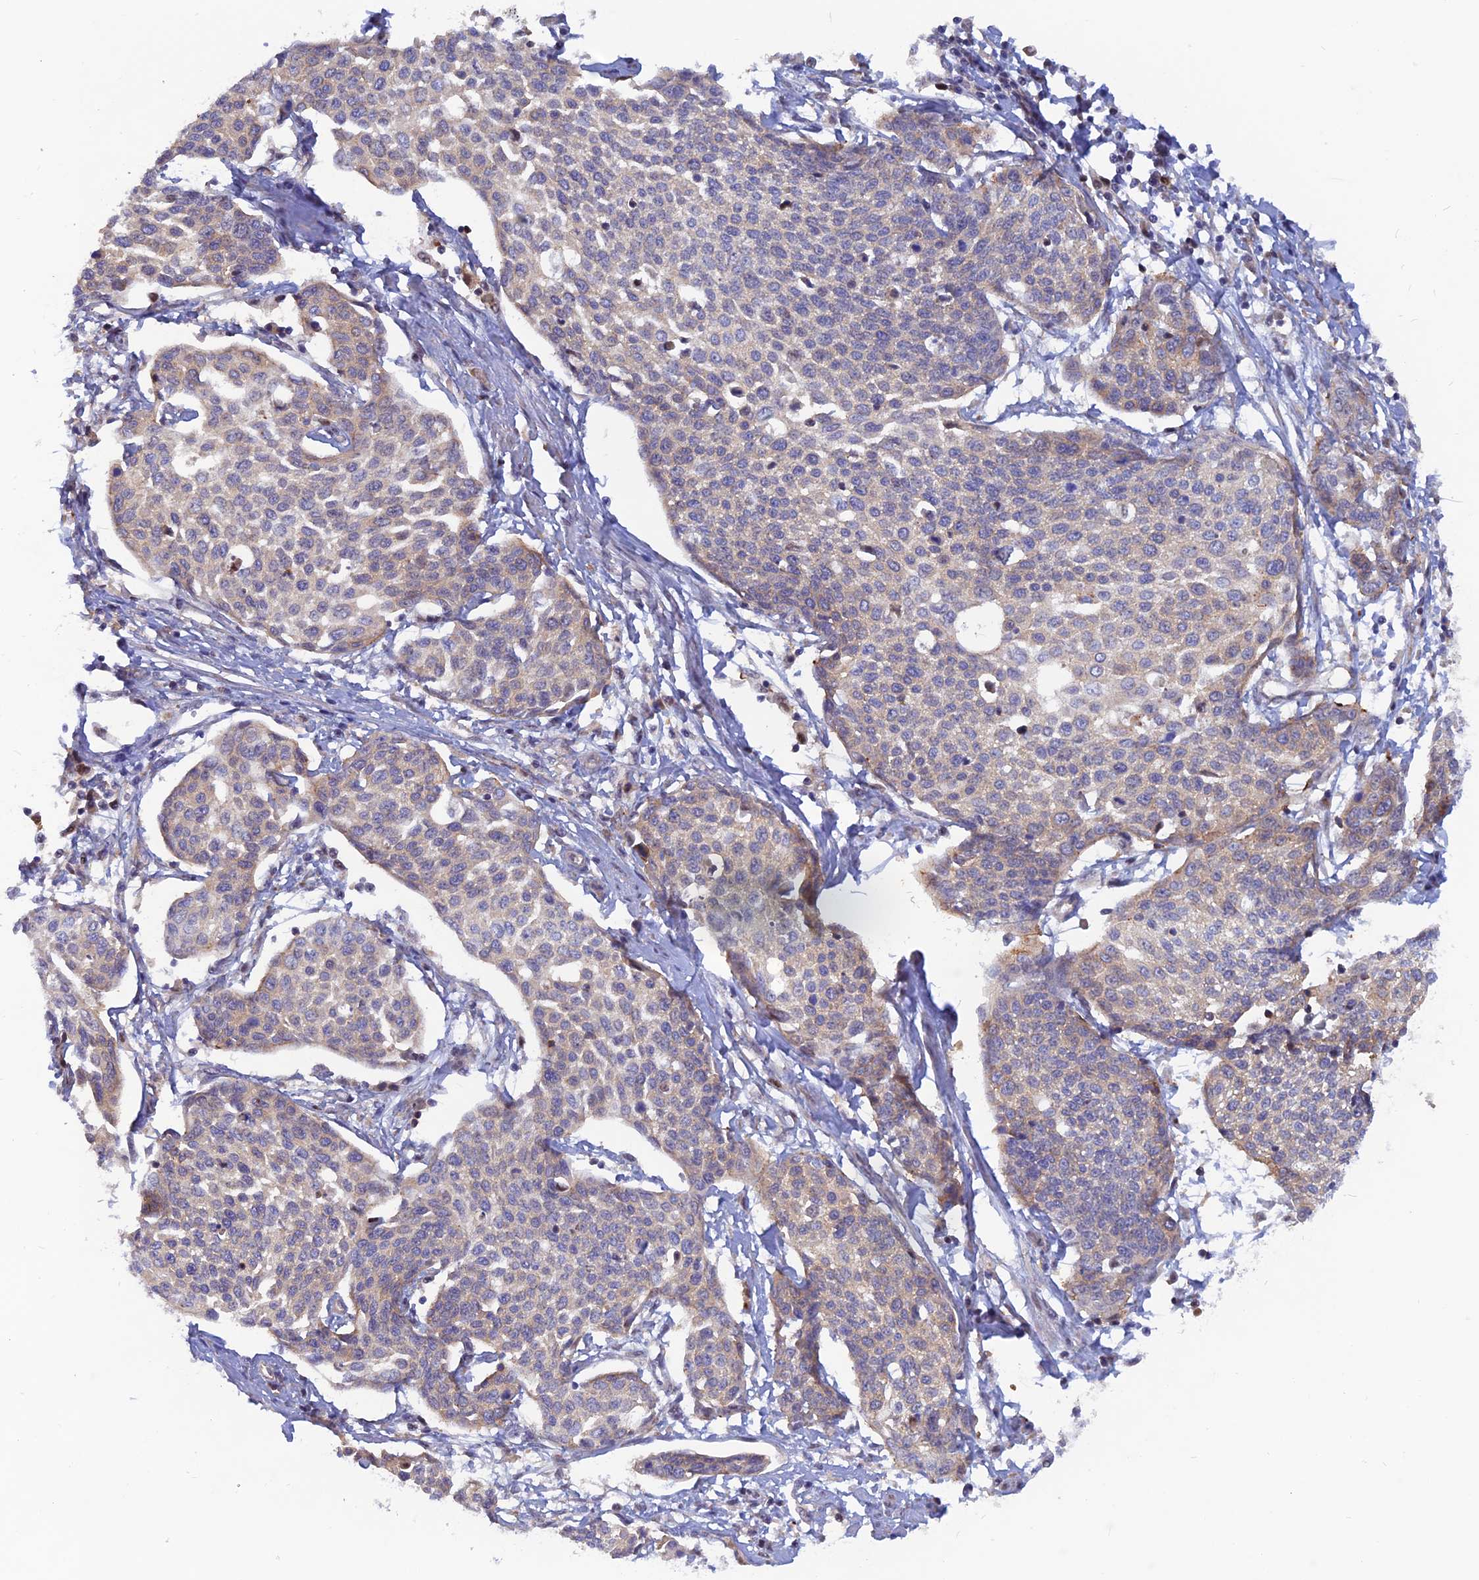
{"staining": {"intensity": "weak", "quantity": "<25%", "location": "cytoplasmic/membranous"}, "tissue": "cervical cancer", "cell_type": "Tumor cells", "image_type": "cancer", "snomed": [{"axis": "morphology", "description": "Squamous cell carcinoma, NOS"}, {"axis": "topography", "description": "Cervix"}], "caption": "Tumor cells are negative for protein expression in human cervical cancer (squamous cell carcinoma).", "gene": "DNAJC16", "patient": {"sex": "female", "age": 34}}